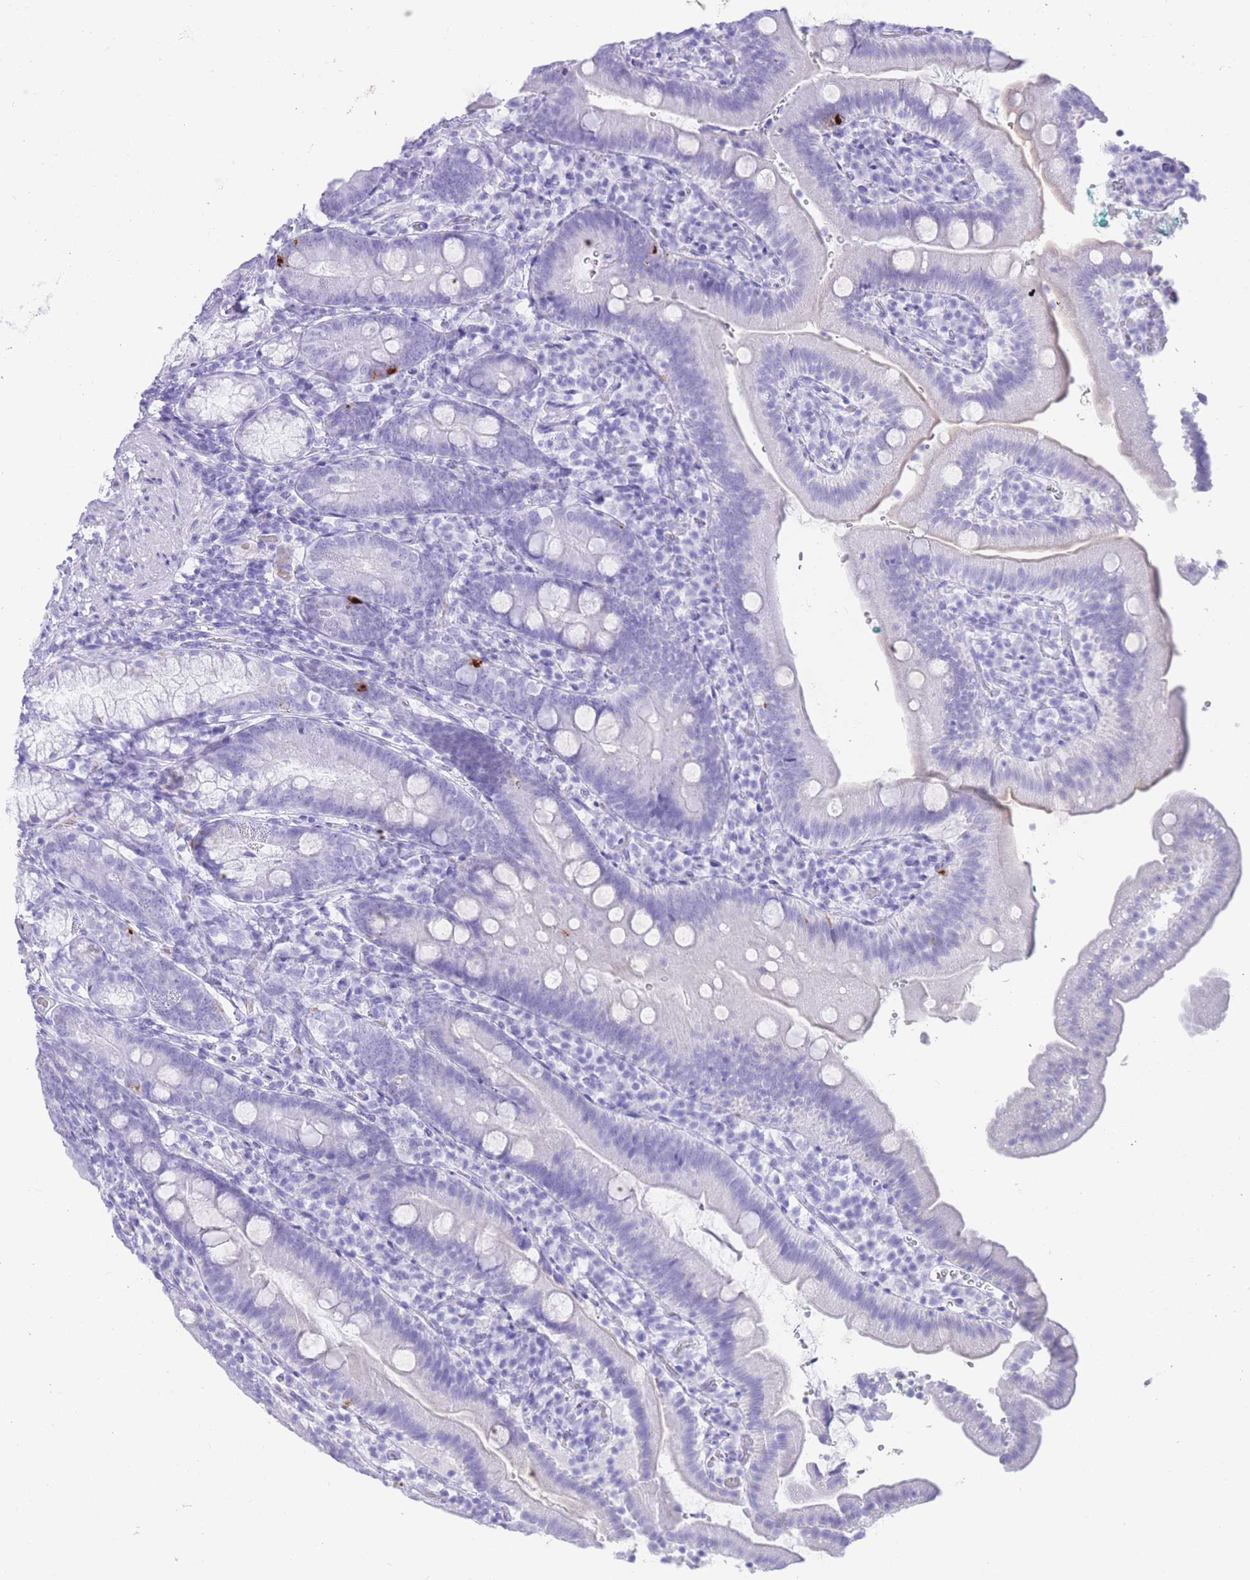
{"staining": {"intensity": "negative", "quantity": "none", "location": "none"}, "tissue": "duodenum", "cell_type": "Glandular cells", "image_type": "normal", "snomed": [{"axis": "morphology", "description": "Normal tissue, NOS"}, {"axis": "topography", "description": "Duodenum"}], "caption": "Human duodenum stained for a protein using IHC displays no positivity in glandular cells.", "gene": "ELOA2", "patient": {"sex": "female", "age": 67}}